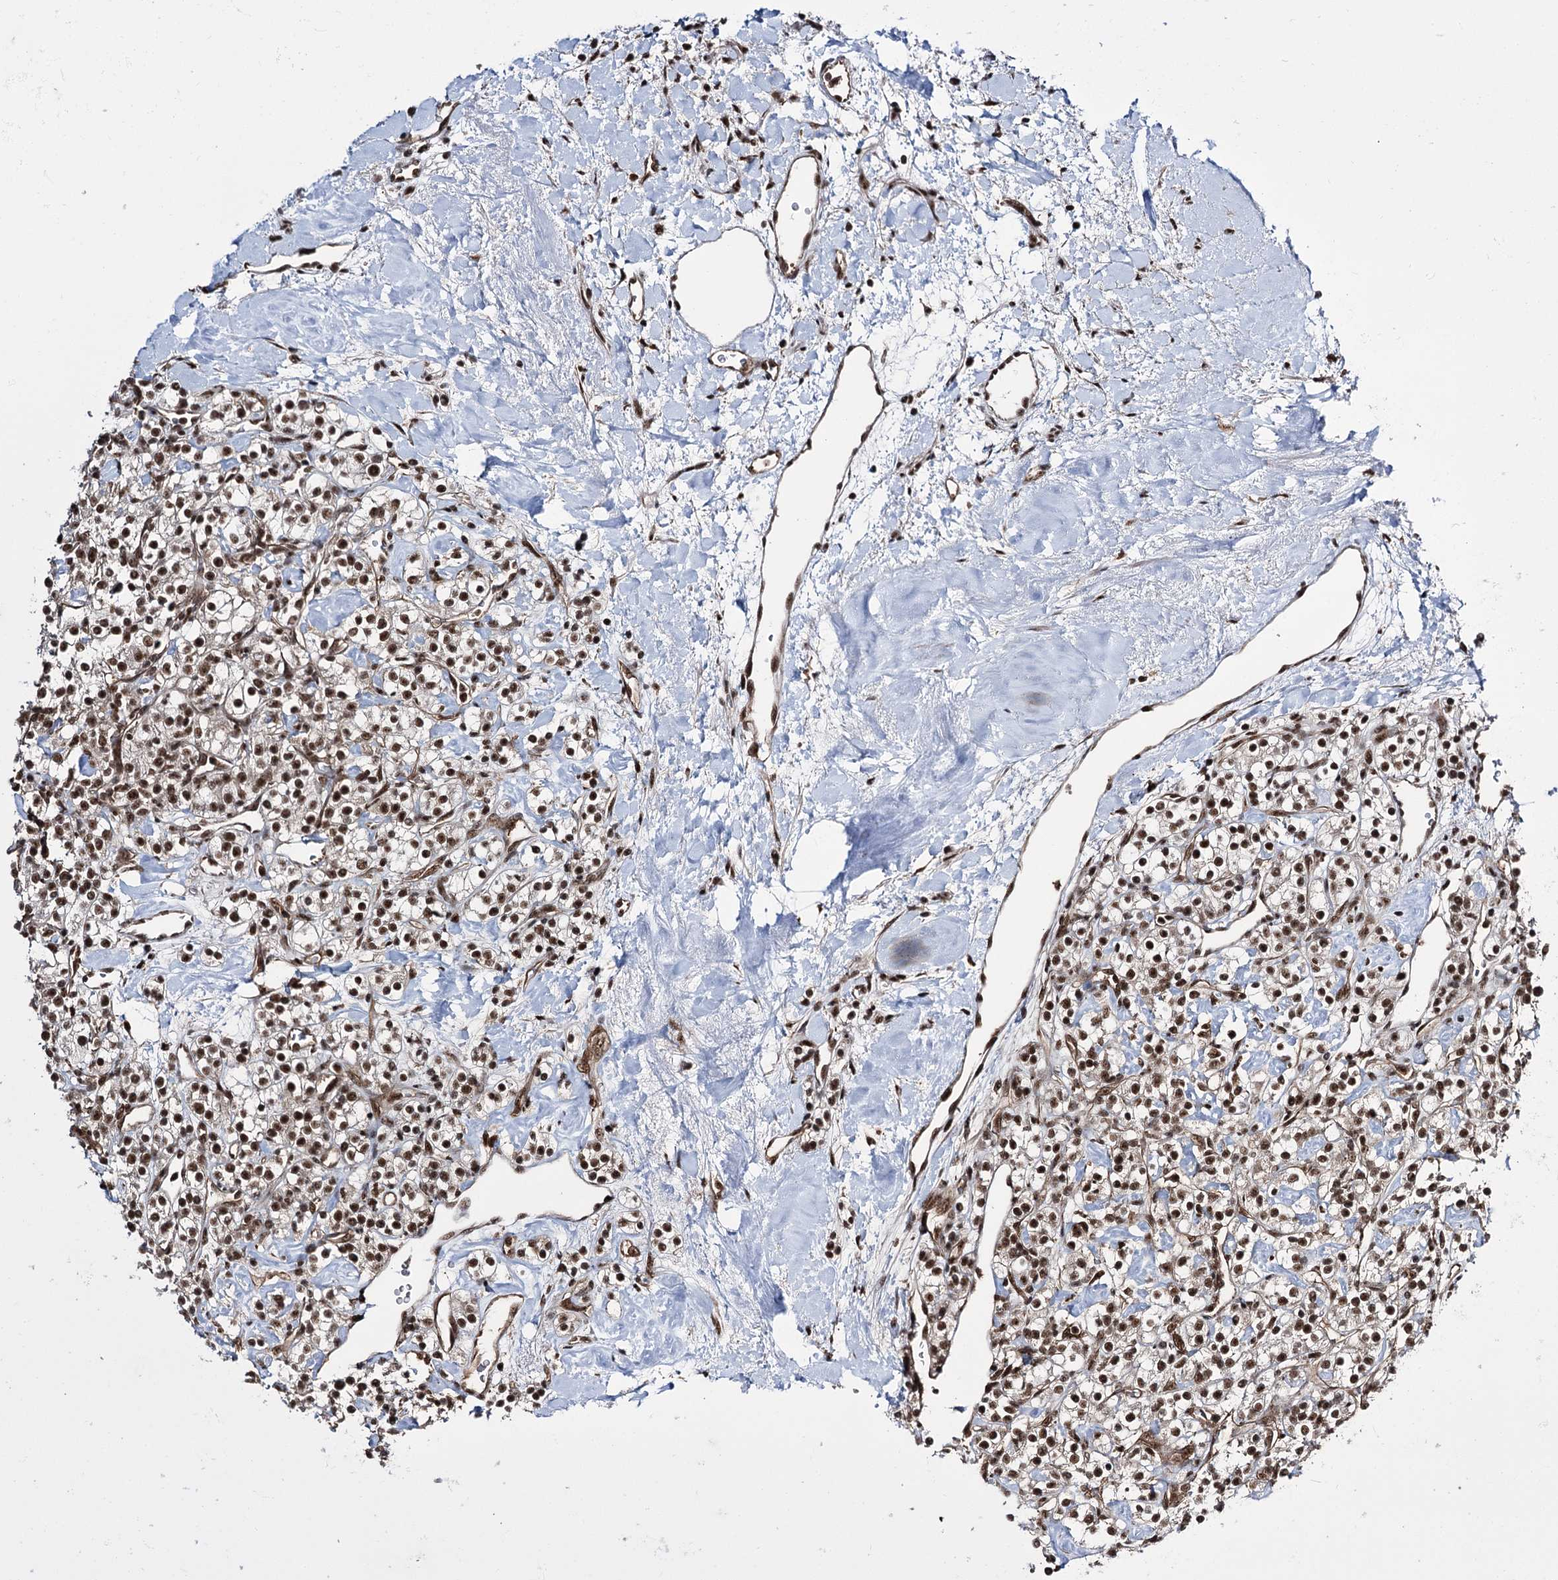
{"staining": {"intensity": "strong", "quantity": ">75%", "location": "nuclear"}, "tissue": "renal cancer", "cell_type": "Tumor cells", "image_type": "cancer", "snomed": [{"axis": "morphology", "description": "Adenocarcinoma, NOS"}, {"axis": "topography", "description": "Kidney"}], "caption": "Adenocarcinoma (renal) was stained to show a protein in brown. There is high levels of strong nuclear positivity in about >75% of tumor cells.", "gene": "PRPF40A", "patient": {"sex": "male", "age": 77}}